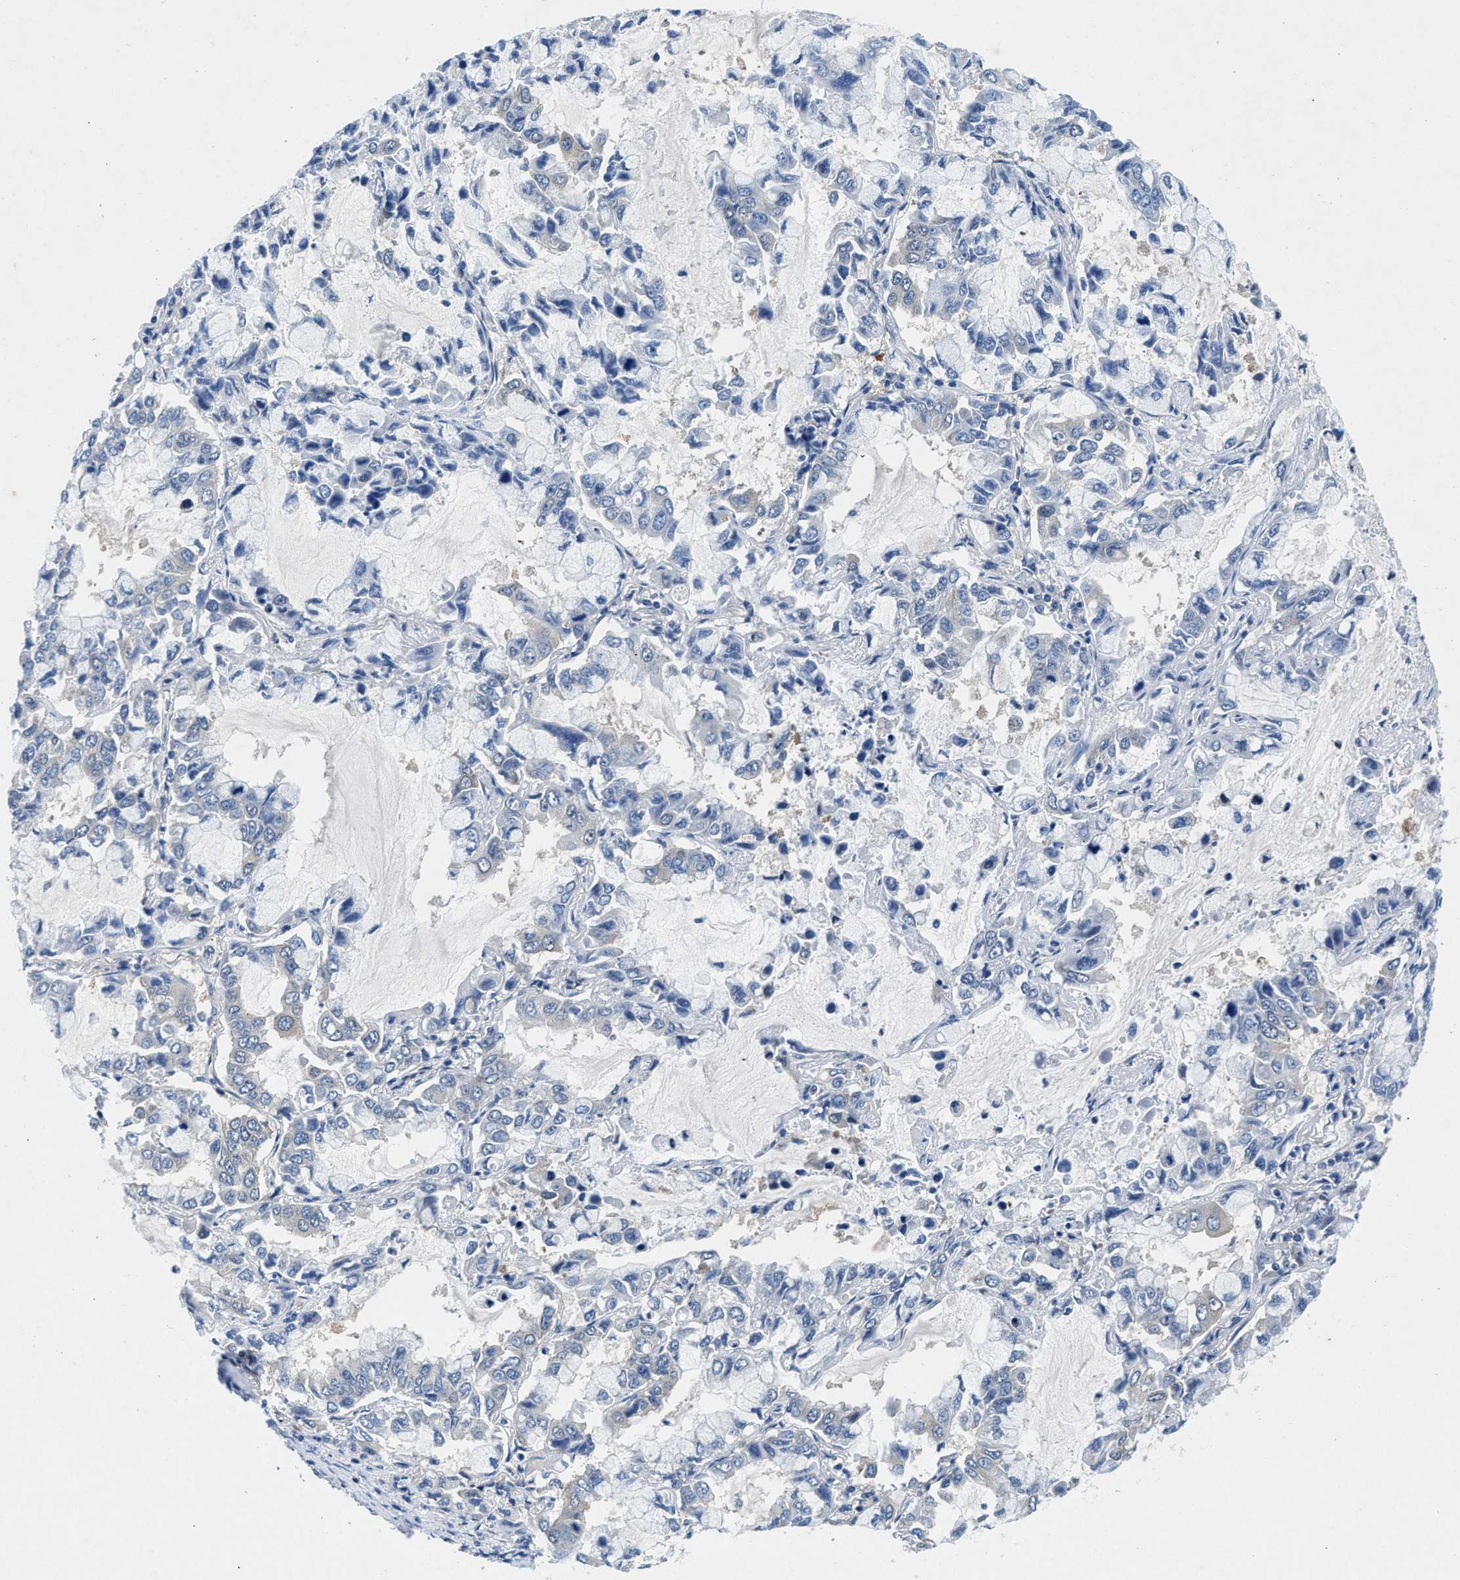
{"staining": {"intensity": "negative", "quantity": "none", "location": "none"}, "tissue": "lung cancer", "cell_type": "Tumor cells", "image_type": "cancer", "snomed": [{"axis": "morphology", "description": "Adenocarcinoma, NOS"}, {"axis": "topography", "description": "Lung"}], "caption": "Histopathology image shows no significant protein positivity in tumor cells of lung adenocarcinoma.", "gene": "COPS2", "patient": {"sex": "male", "age": 64}}